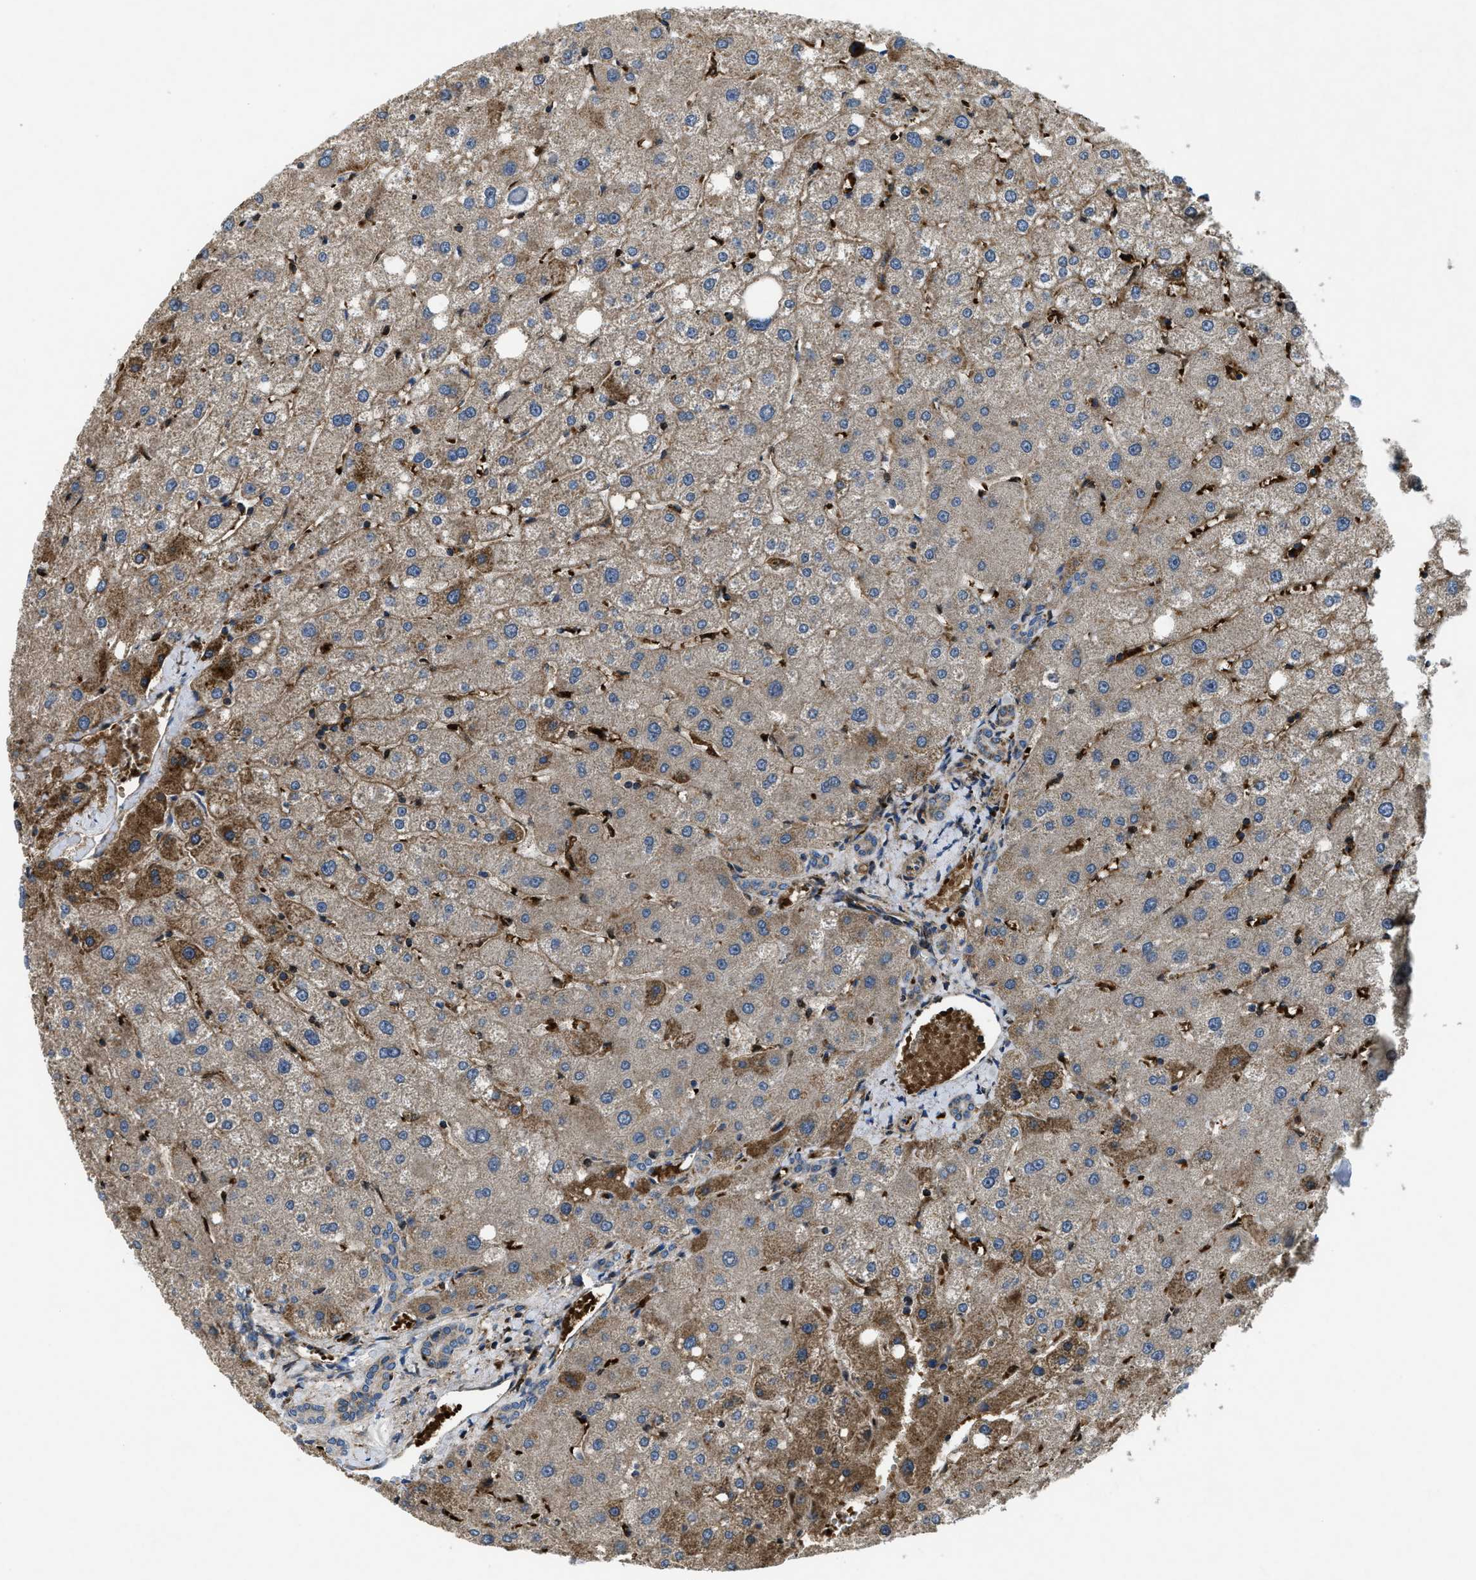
{"staining": {"intensity": "weak", "quantity": ">75%", "location": "cytoplasmic/membranous"}, "tissue": "liver", "cell_type": "Cholangiocytes", "image_type": "normal", "snomed": [{"axis": "morphology", "description": "Normal tissue, NOS"}, {"axis": "topography", "description": "Liver"}], "caption": "IHC (DAB) staining of unremarkable human liver reveals weak cytoplasmic/membranous protein positivity in approximately >75% of cholangiocytes.", "gene": "CSPG4", "patient": {"sex": "male", "age": 73}}